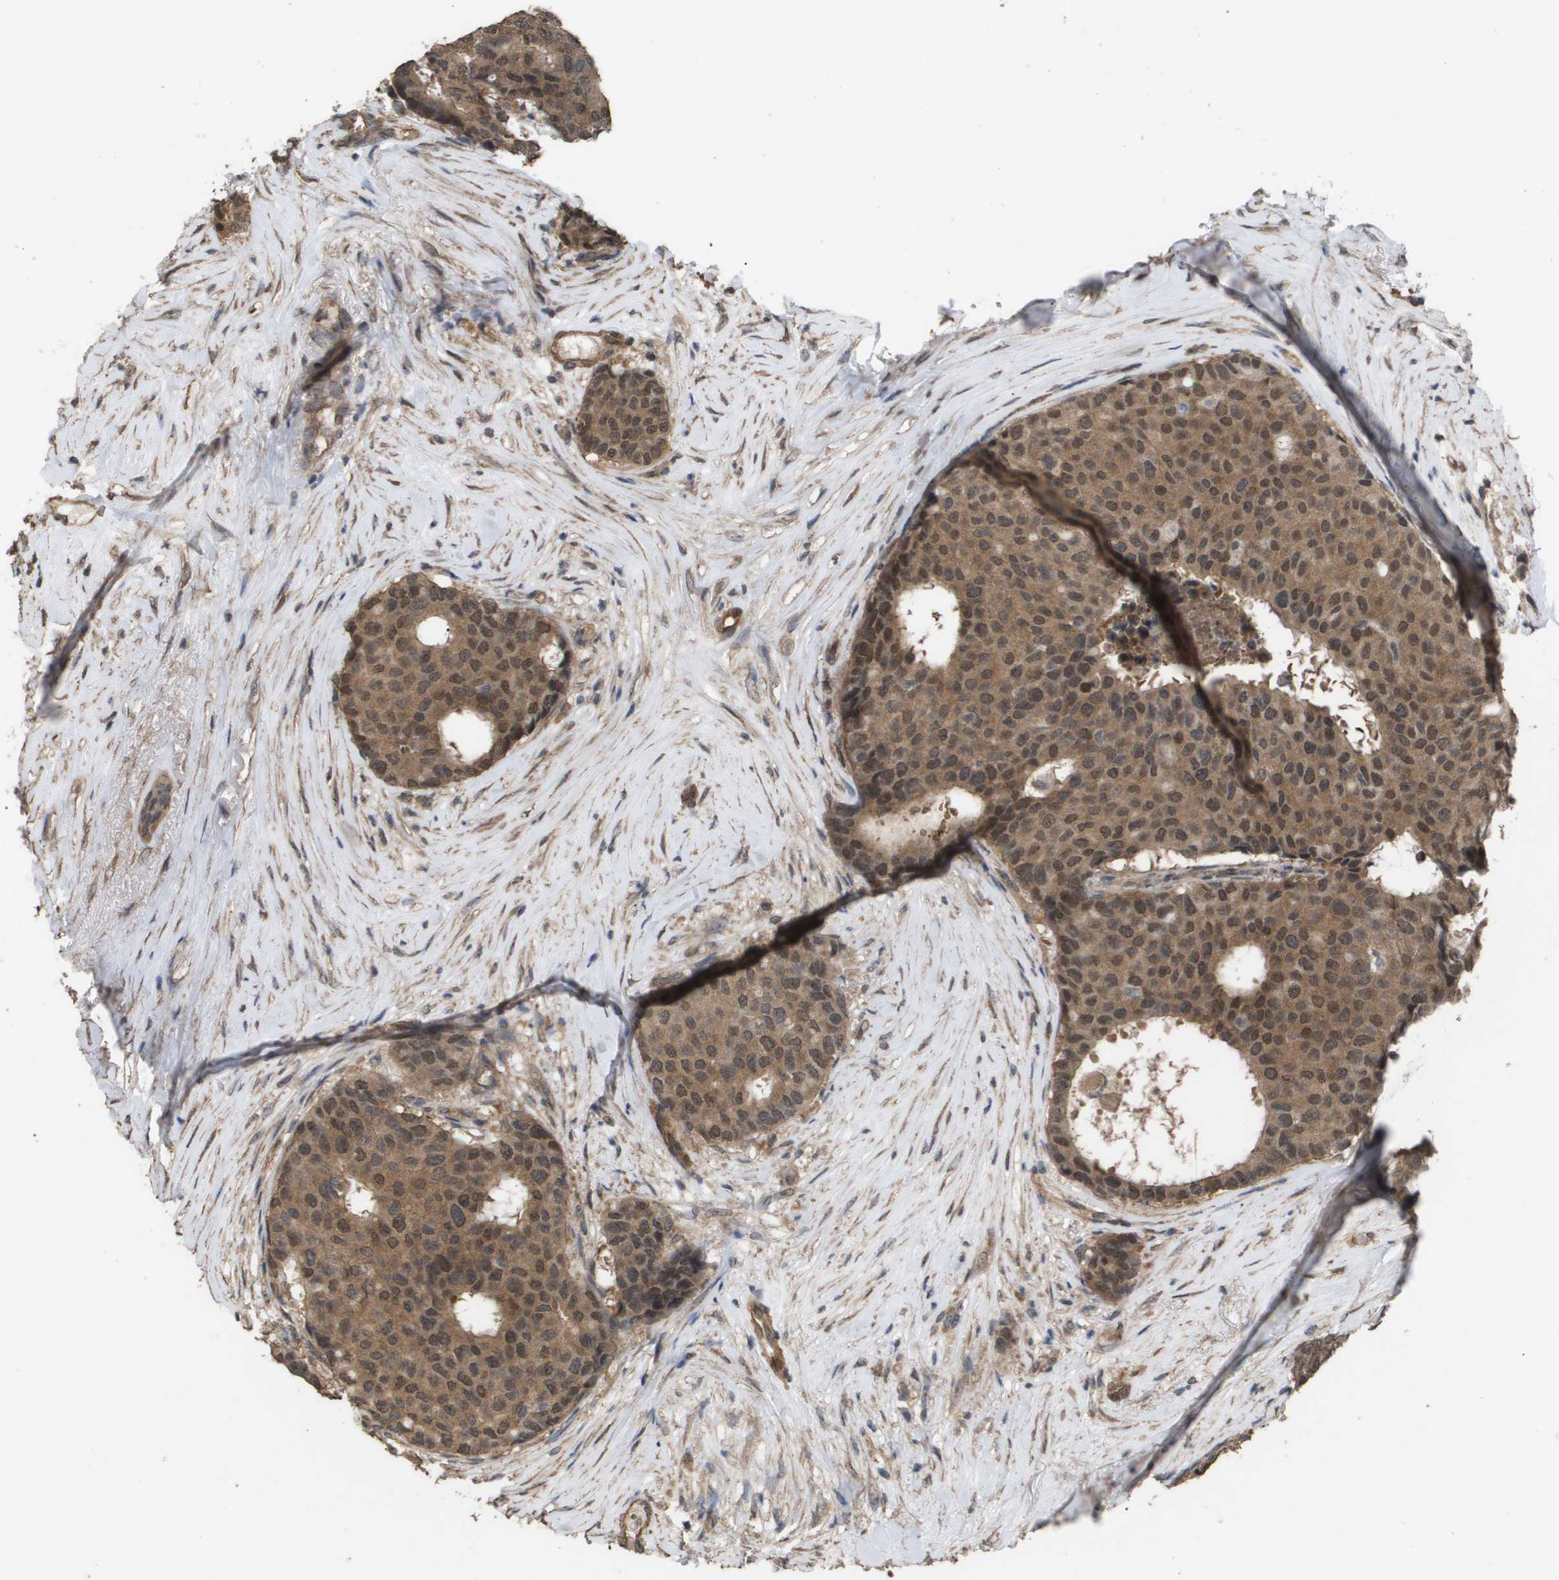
{"staining": {"intensity": "moderate", "quantity": ">75%", "location": "cytoplasmic/membranous,nuclear"}, "tissue": "breast cancer", "cell_type": "Tumor cells", "image_type": "cancer", "snomed": [{"axis": "morphology", "description": "Duct carcinoma"}, {"axis": "topography", "description": "Breast"}], "caption": "Immunohistochemical staining of breast intraductal carcinoma demonstrates medium levels of moderate cytoplasmic/membranous and nuclear staining in about >75% of tumor cells.", "gene": "CUL5", "patient": {"sex": "female", "age": 75}}